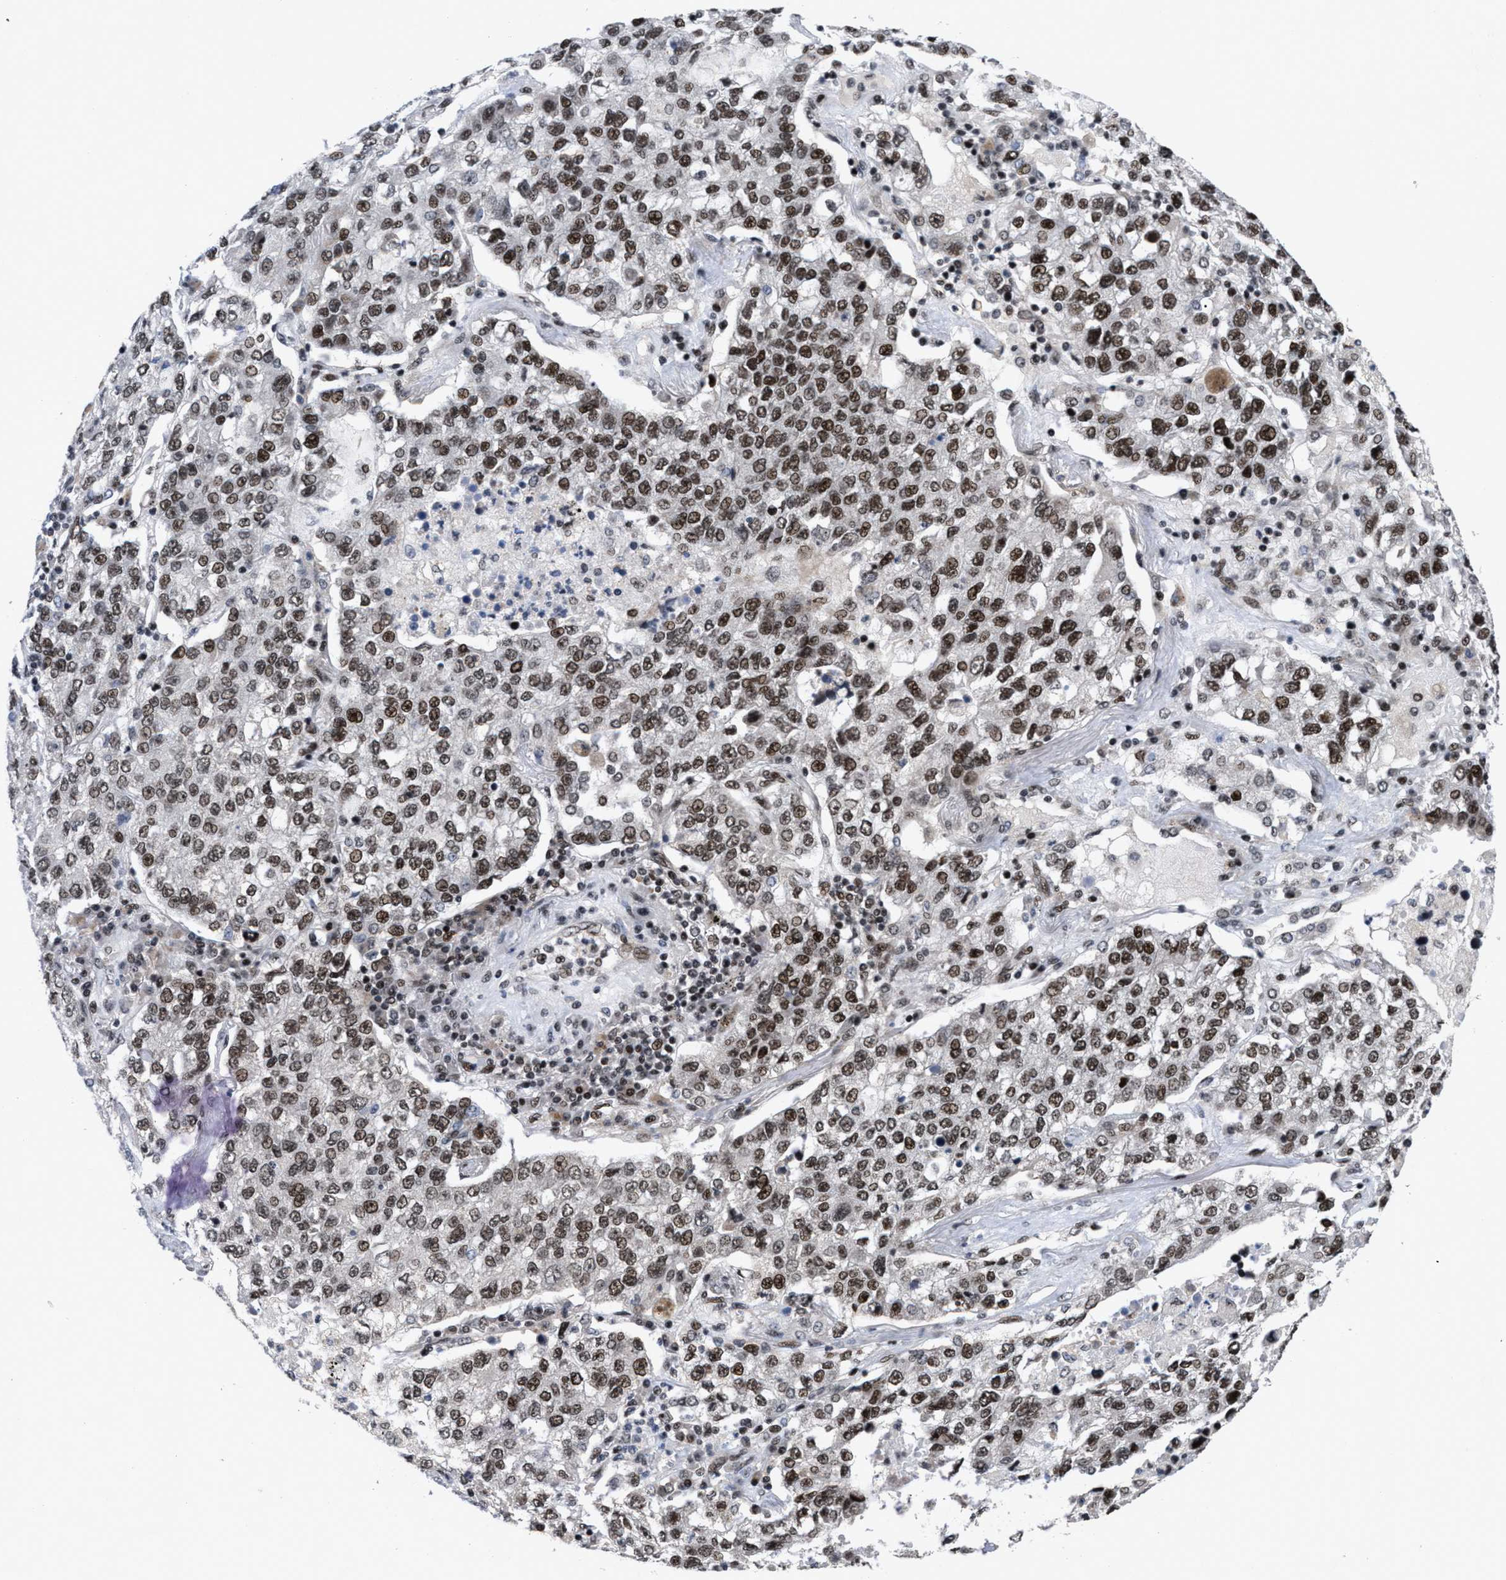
{"staining": {"intensity": "moderate", "quantity": ">75%", "location": "nuclear"}, "tissue": "lung cancer", "cell_type": "Tumor cells", "image_type": "cancer", "snomed": [{"axis": "morphology", "description": "Adenocarcinoma, NOS"}, {"axis": "topography", "description": "Lung"}], "caption": "A photomicrograph showing moderate nuclear staining in approximately >75% of tumor cells in lung cancer, as visualized by brown immunohistochemical staining.", "gene": "WIZ", "patient": {"sex": "male", "age": 49}}